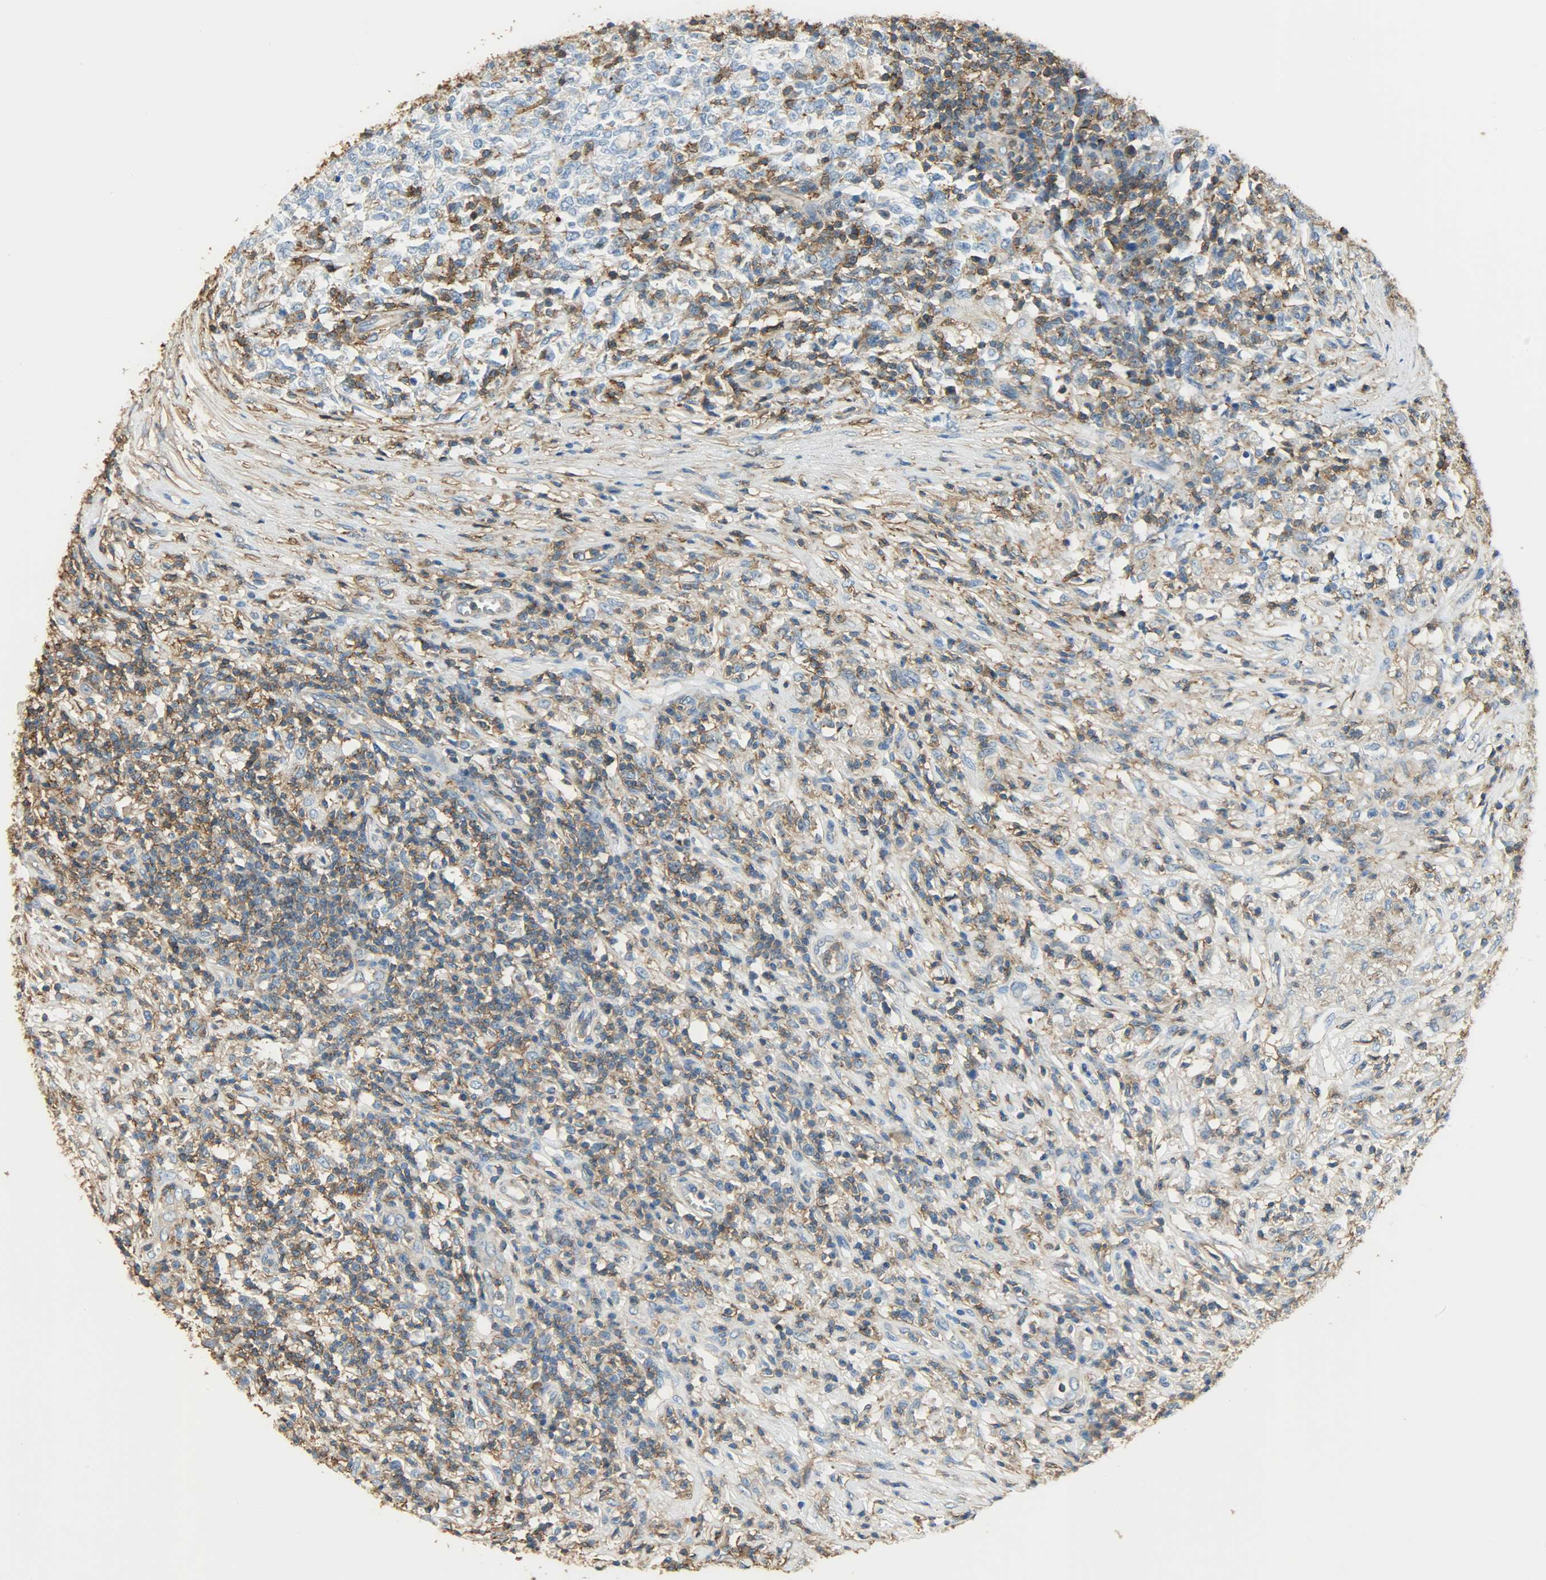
{"staining": {"intensity": "moderate", "quantity": ">75%", "location": "cytoplasmic/membranous"}, "tissue": "lymphoma", "cell_type": "Tumor cells", "image_type": "cancer", "snomed": [{"axis": "morphology", "description": "Malignant lymphoma, non-Hodgkin's type, High grade"}, {"axis": "topography", "description": "Lymph node"}], "caption": "Tumor cells show moderate cytoplasmic/membranous expression in approximately >75% of cells in malignant lymphoma, non-Hodgkin's type (high-grade). (DAB (3,3'-diaminobenzidine) IHC with brightfield microscopy, high magnification).", "gene": "ANXA6", "patient": {"sex": "female", "age": 84}}